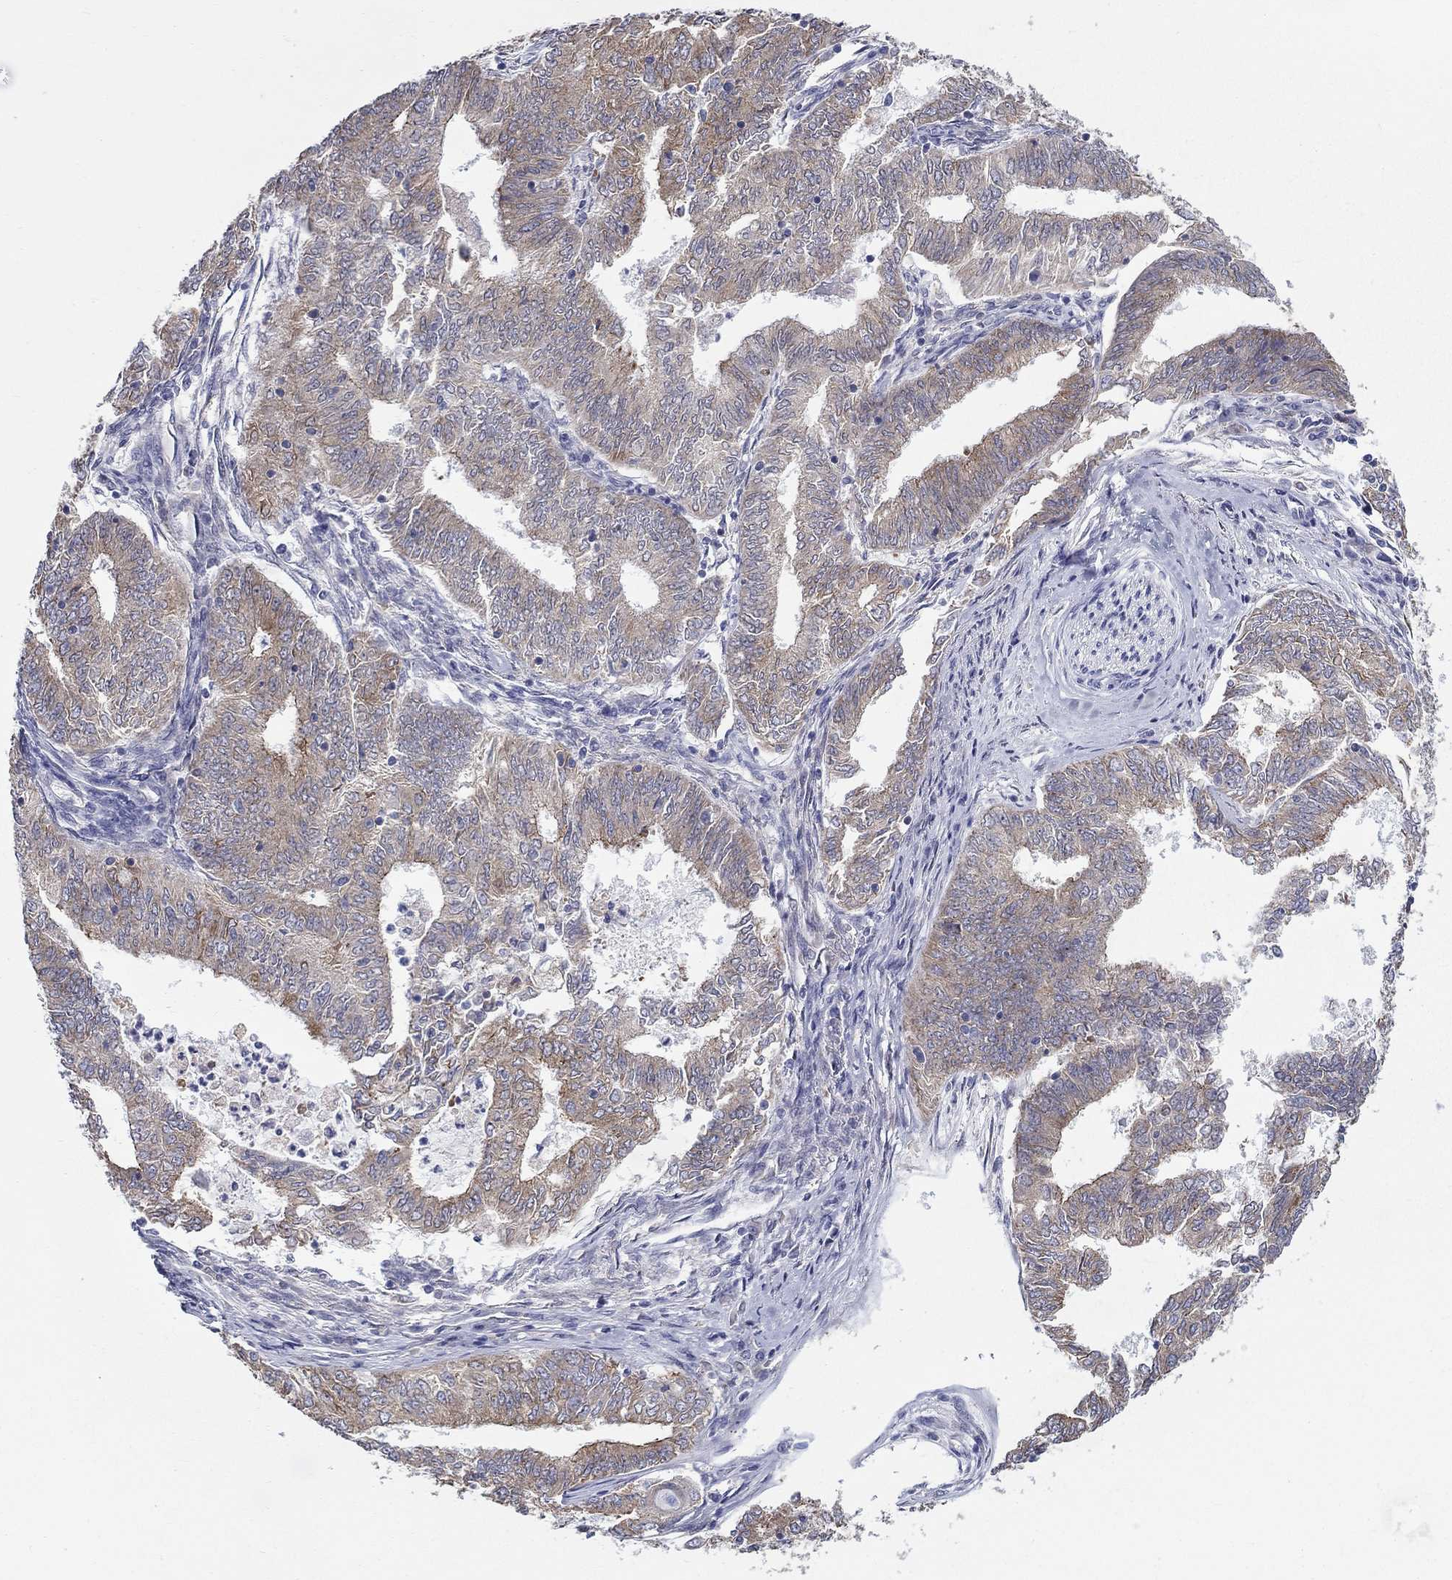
{"staining": {"intensity": "moderate", "quantity": "25%-75%", "location": "cytoplasmic/membranous"}, "tissue": "endometrial cancer", "cell_type": "Tumor cells", "image_type": "cancer", "snomed": [{"axis": "morphology", "description": "Adenocarcinoma, NOS"}, {"axis": "topography", "description": "Endometrium"}], "caption": "Immunohistochemical staining of human endometrial cancer (adenocarcinoma) reveals medium levels of moderate cytoplasmic/membranous positivity in about 25%-75% of tumor cells. (Brightfield microscopy of DAB IHC at high magnification).", "gene": "QRFPR", "patient": {"sex": "female", "age": 62}}